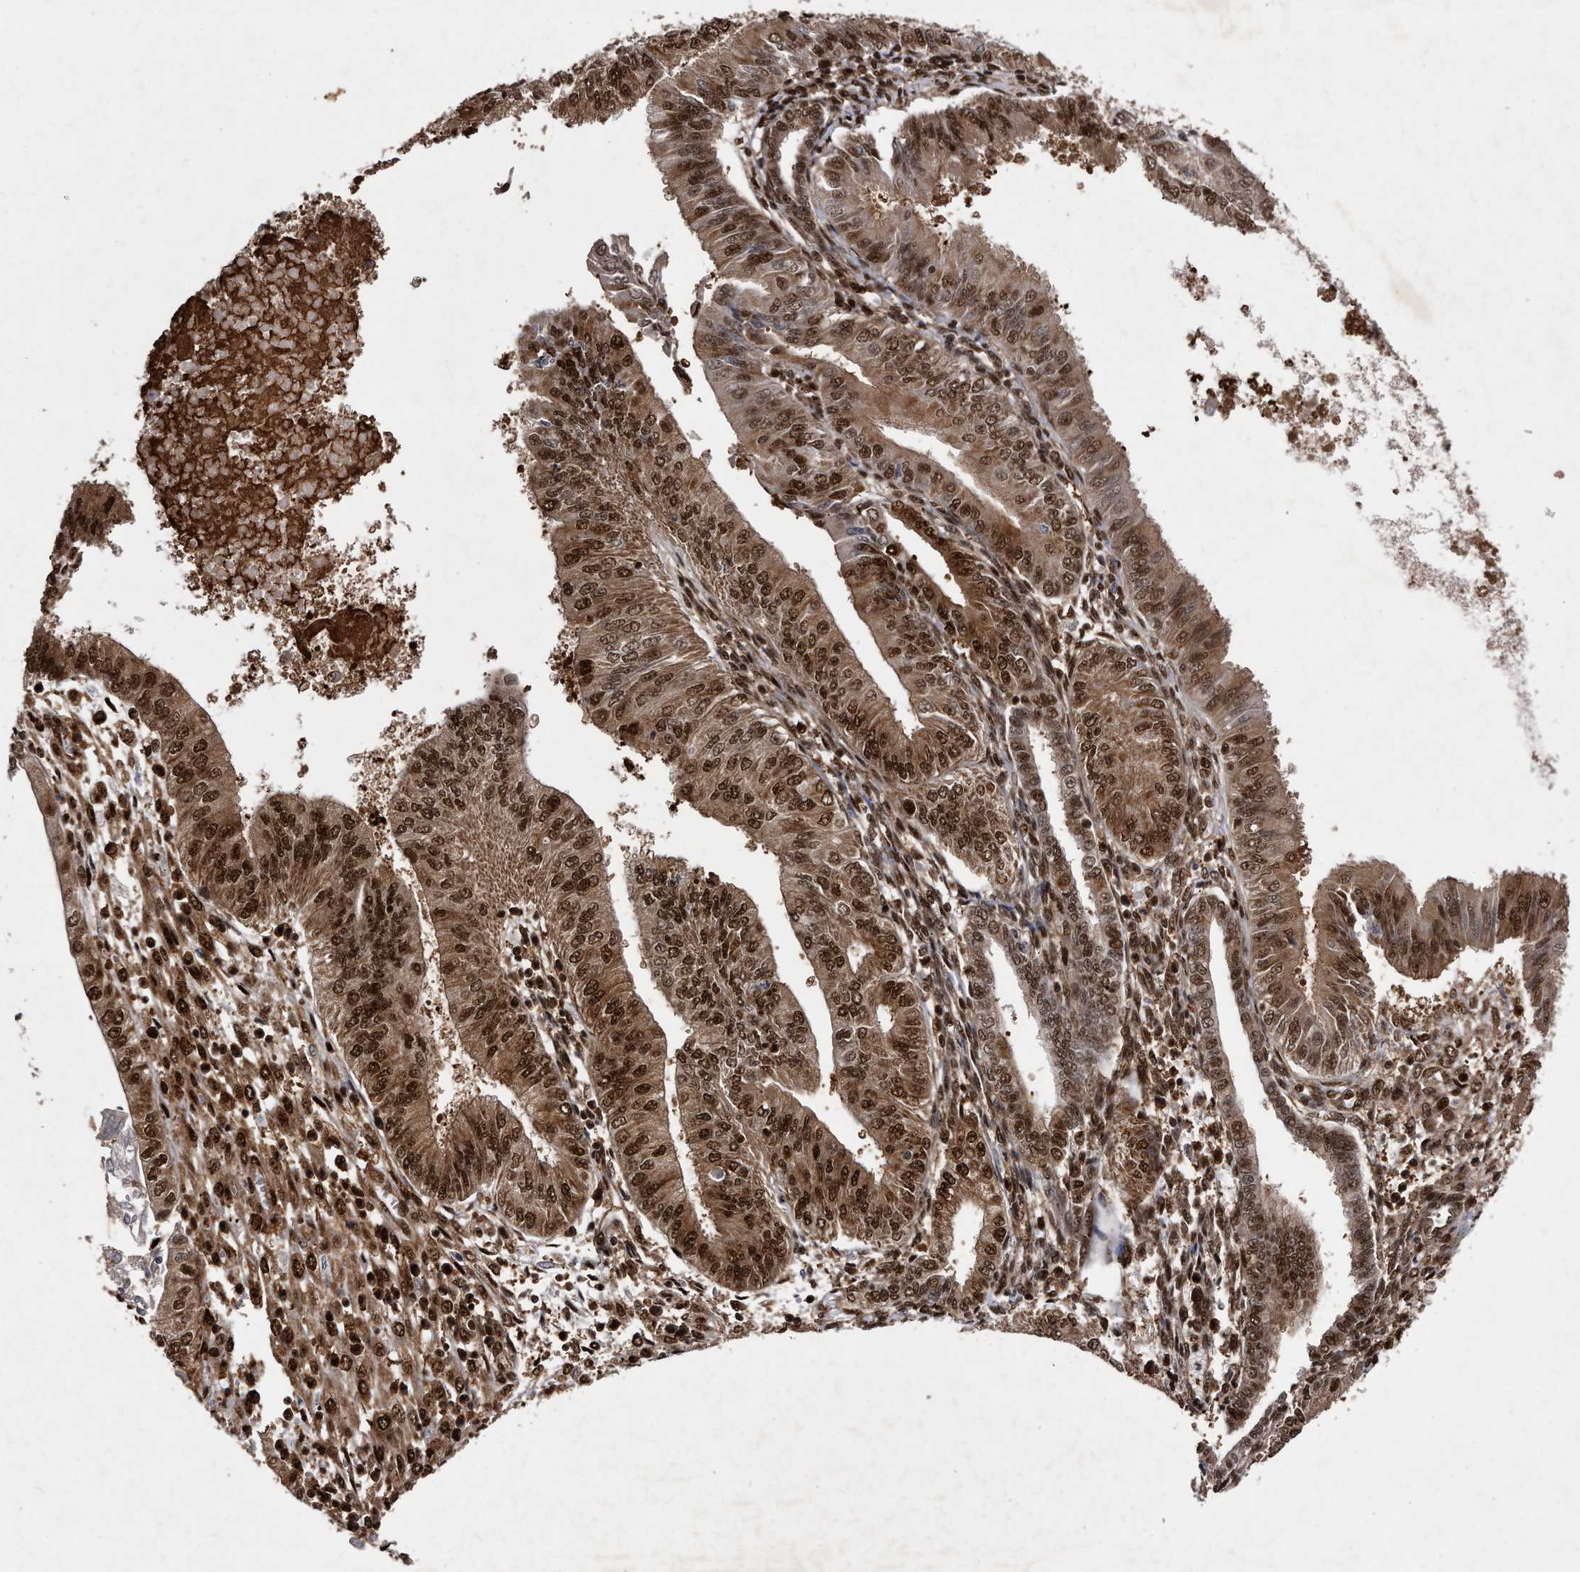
{"staining": {"intensity": "strong", "quantity": "25%-75%", "location": "cytoplasmic/membranous,nuclear"}, "tissue": "endometrial cancer", "cell_type": "Tumor cells", "image_type": "cancer", "snomed": [{"axis": "morphology", "description": "Adenocarcinoma, NOS"}, {"axis": "topography", "description": "Endometrium"}], "caption": "High-power microscopy captured an IHC photomicrograph of endometrial cancer (adenocarcinoma), revealing strong cytoplasmic/membranous and nuclear staining in approximately 25%-75% of tumor cells.", "gene": "RAD23B", "patient": {"sex": "female", "age": 53}}